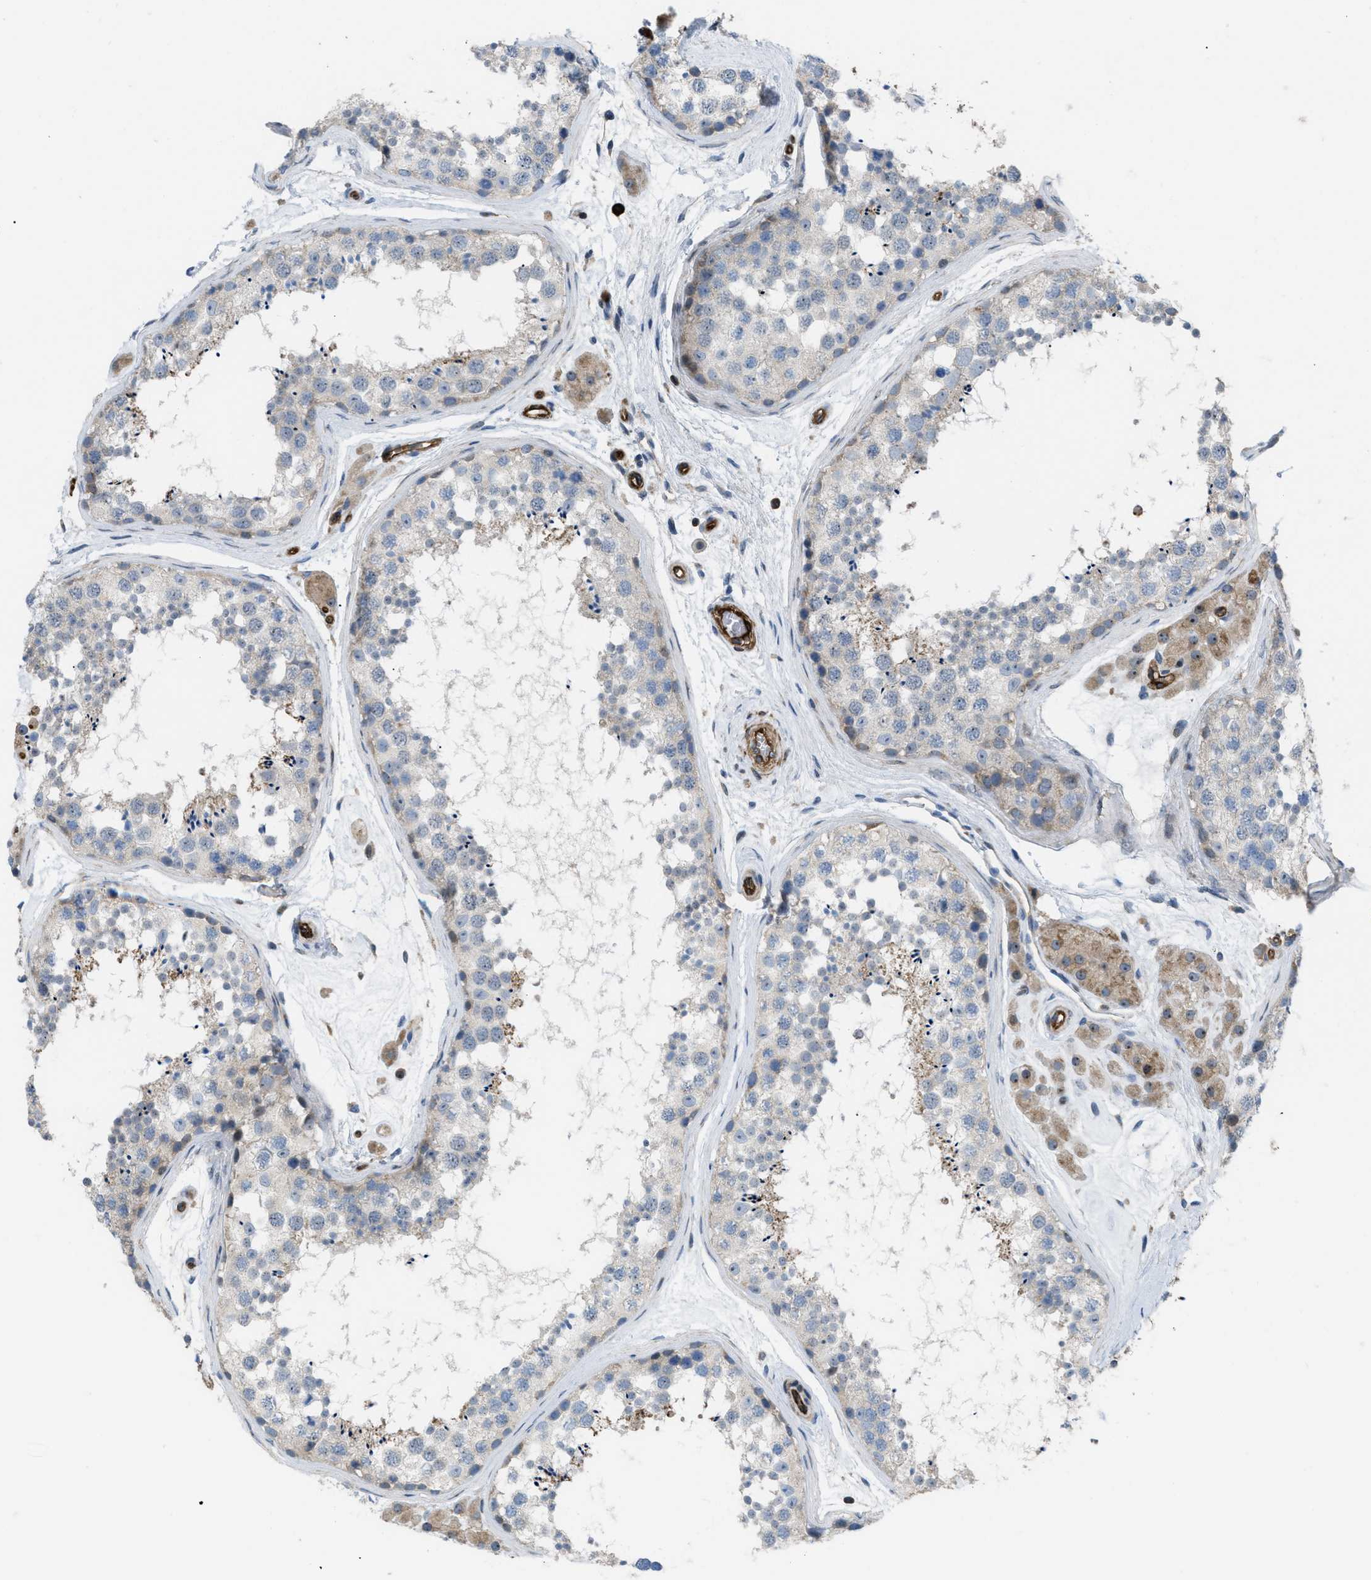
{"staining": {"intensity": "weak", "quantity": "<25%", "location": "cytoplasmic/membranous"}, "tissue": "testis", "cell_type": "Cells in seminiferous ducts", "image_type": "normal", "snomed": [{"axis": "morphology", "description": "Normal tissue, NOS"}, {"axis": "topography", "description": "Testis"}], "caption": "An image of human testis is negative for staining in cells in seminiferous ducts. (DAB (3,3'-diaminobenzidine) immunohistochemistry with hematoxylin counter stain).", "gene": "ATP2A3", "patient": {"sex": "male", "age": 56}}